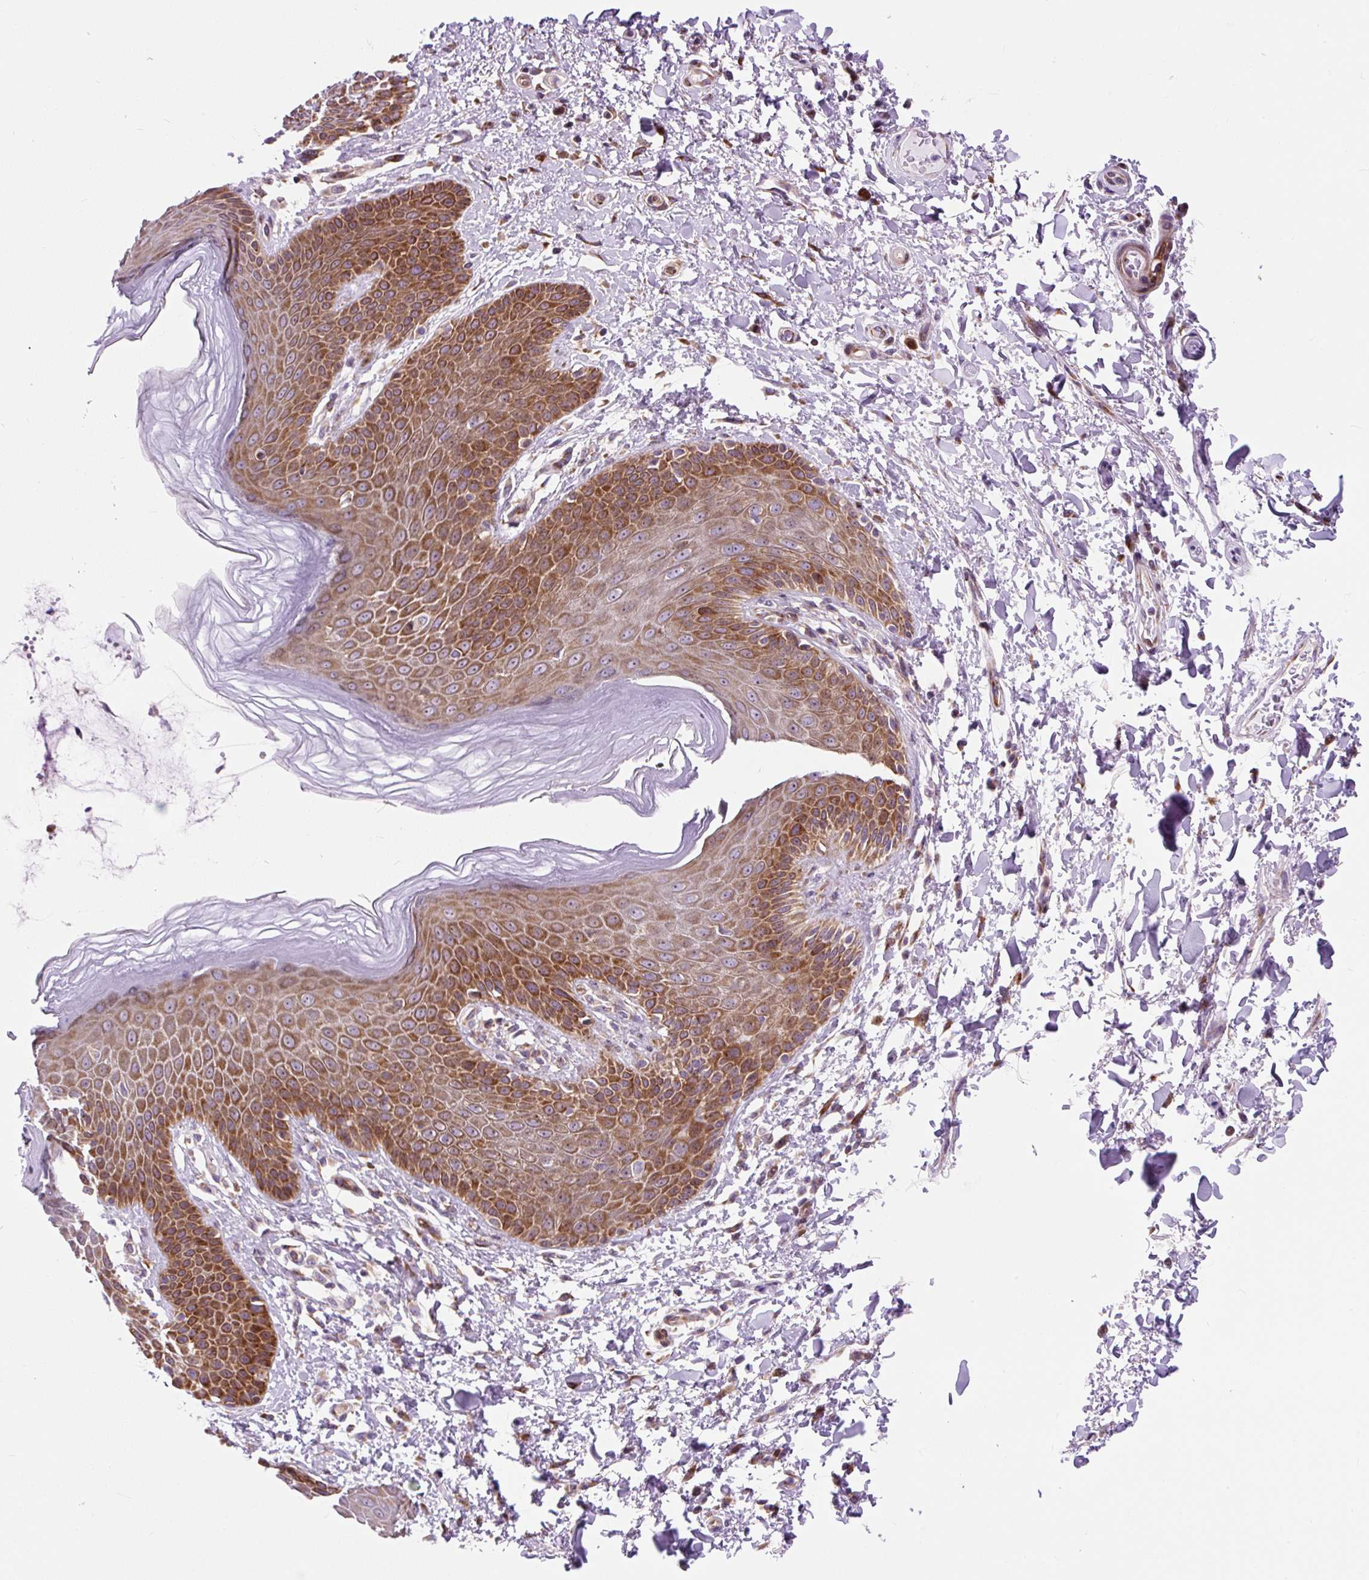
{"staining": {"intensity": "strong", "quantity": ">75%", "location": "cytoplasmic/membranous"}, "tissue": "skin", "cell_type": "Epidermal cells", "image_type": "normal", "snomed": [{"axis": "morphology", "description": "Normal tissue, NOS"}, {"axis": "topography", "description": "Peripheral nerve tissue"}], "caption": "Immunohistochemistry (IHC) image of normal skin: human skin stained using immunohistochemistry displays high levels of strong protein expression localized specifically in the cytoplasmic/membranous of epidermal cells, appearing as a cytoplasmic/membranous brown color.", "gene": "CISD3", "patient": {"sex": "male", "age": 51}}